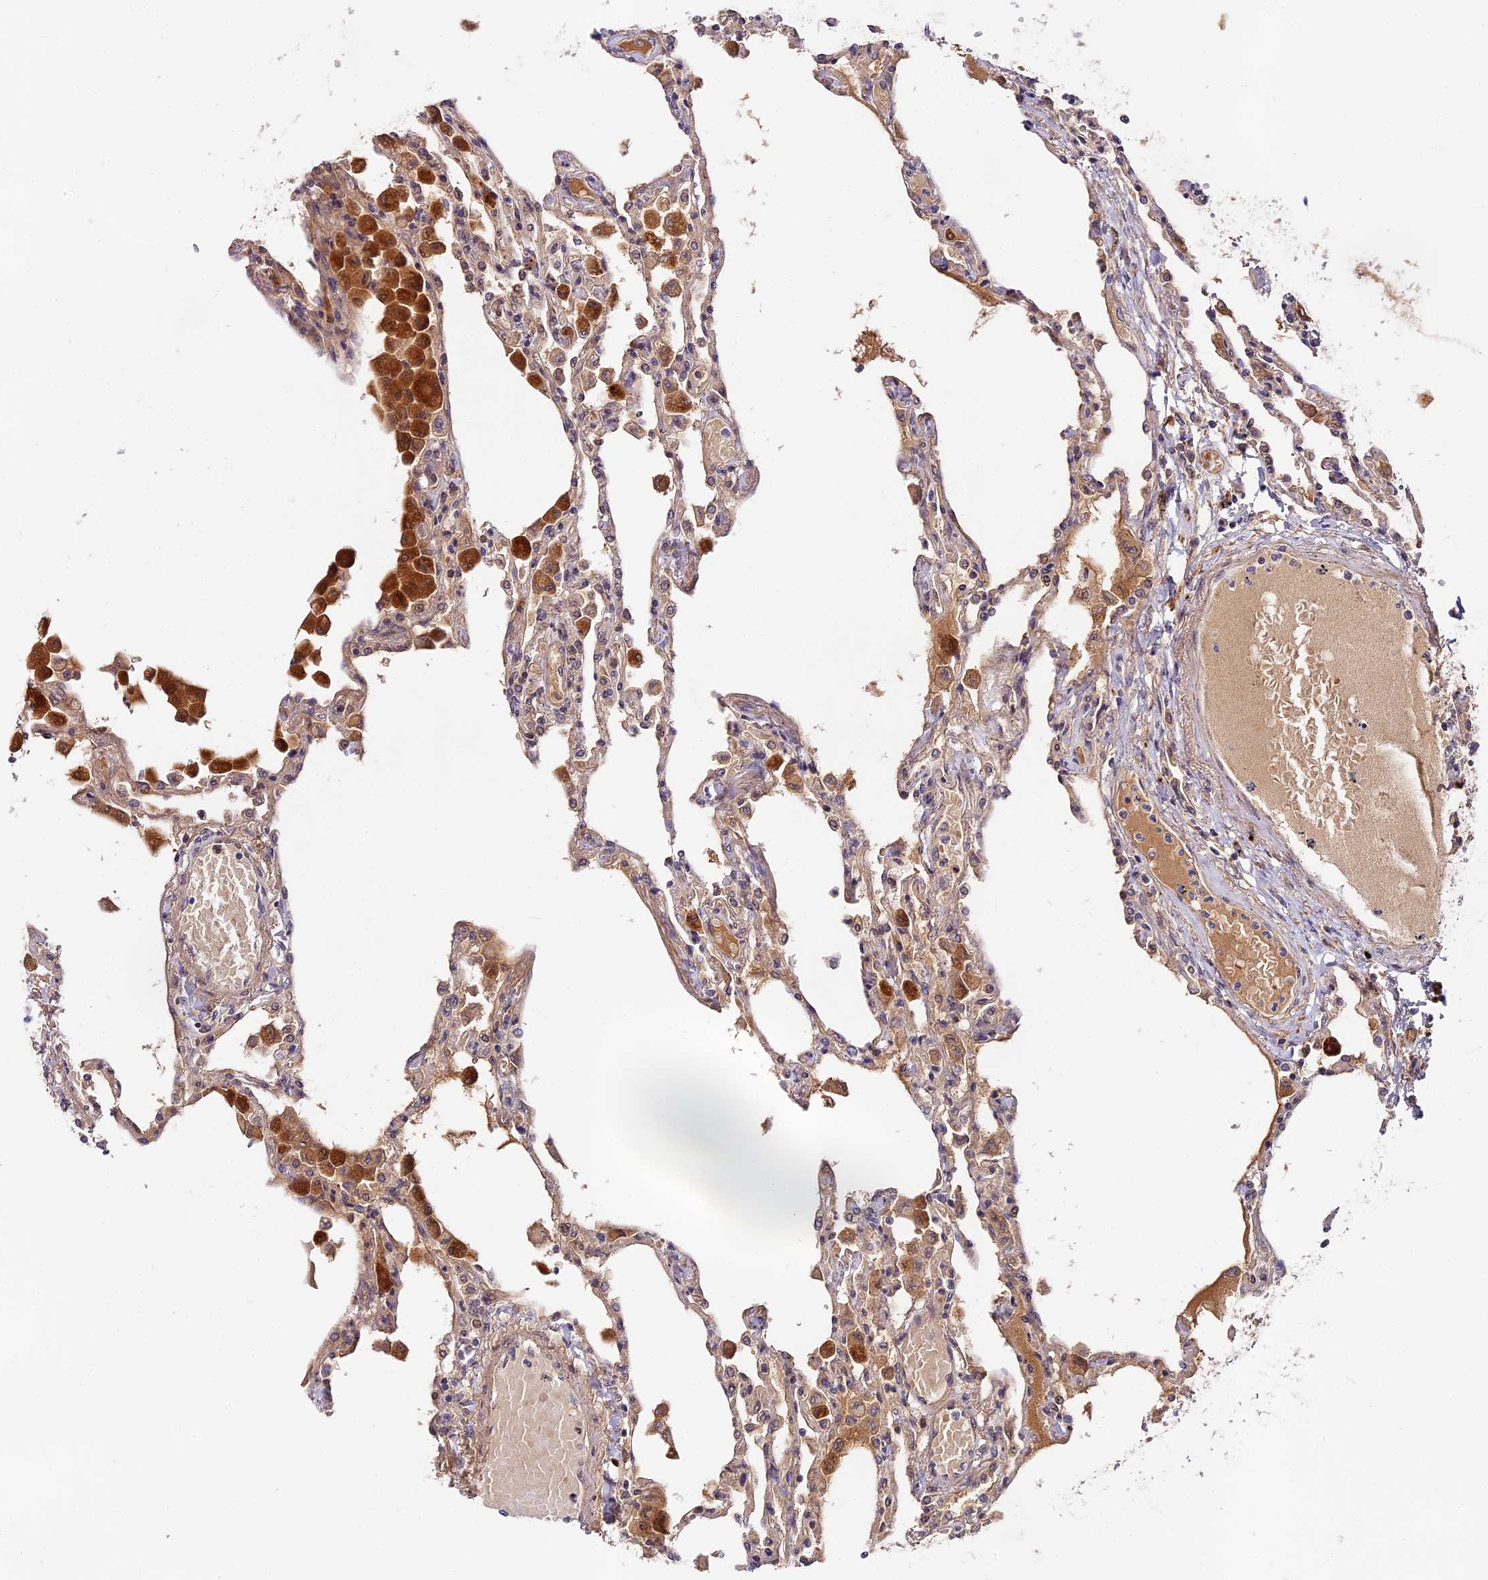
{"staining": {"intensity": "weak", "quantity": ">75%", "location": "cytoplasmic/membranous"}, "tissue": "lung", "cell_type": "Alveolar cells", "image_type": "normal", "snomed": [{"axis": "morphology", "description": "Normal tissue, NOS"}, {"axis": "topography", "description": "Bronchus"}, {"axis": "topography", "description": "Lung"}], "caption": "Benign lung exhibits weak cytoplasmic/membranous staining in about >75% of alveolar cells, visualized by immunohistochemistry.", "gene": "IMPACT", "patient": {"sex": "female", "age": 49}}